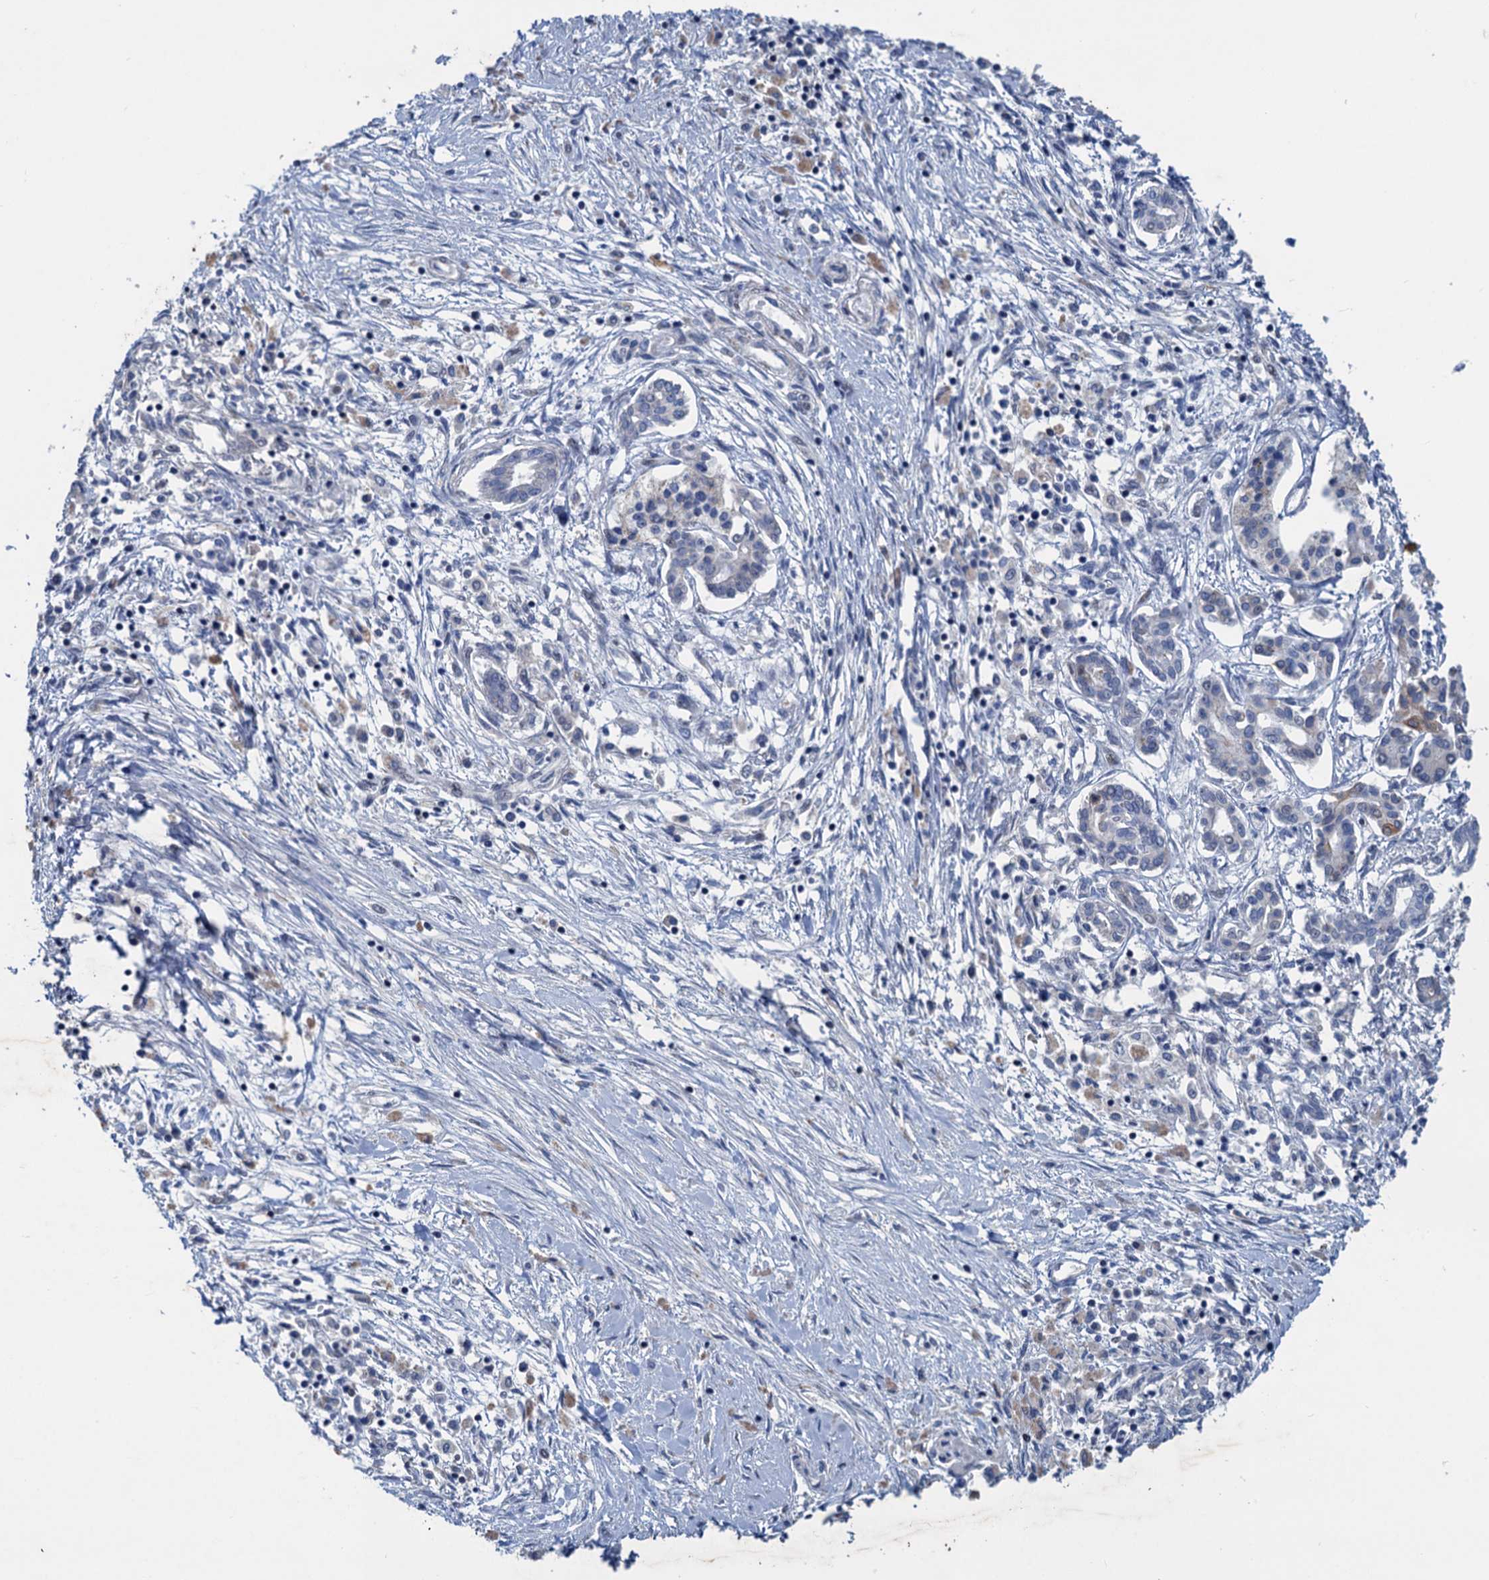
{"staining": {"intensity": "negative", "quantity": "none", "location": "none"}, "tissue": "pancreatic cancer", "cell_type": "Tumor cells", "image_type": "cancer", "snomed": [{"axis": "morphology", "description": "Adenocarcinoma, NOS"}, {"axis": "topography", "description": "Pancreas"}], "caption": "Histopathology image shows no protein expression in tumor cells of pancreatic adenocarcinoma tissue.", "gene": "ESYT3", "patient": {"sex": "female", "age": 50}}